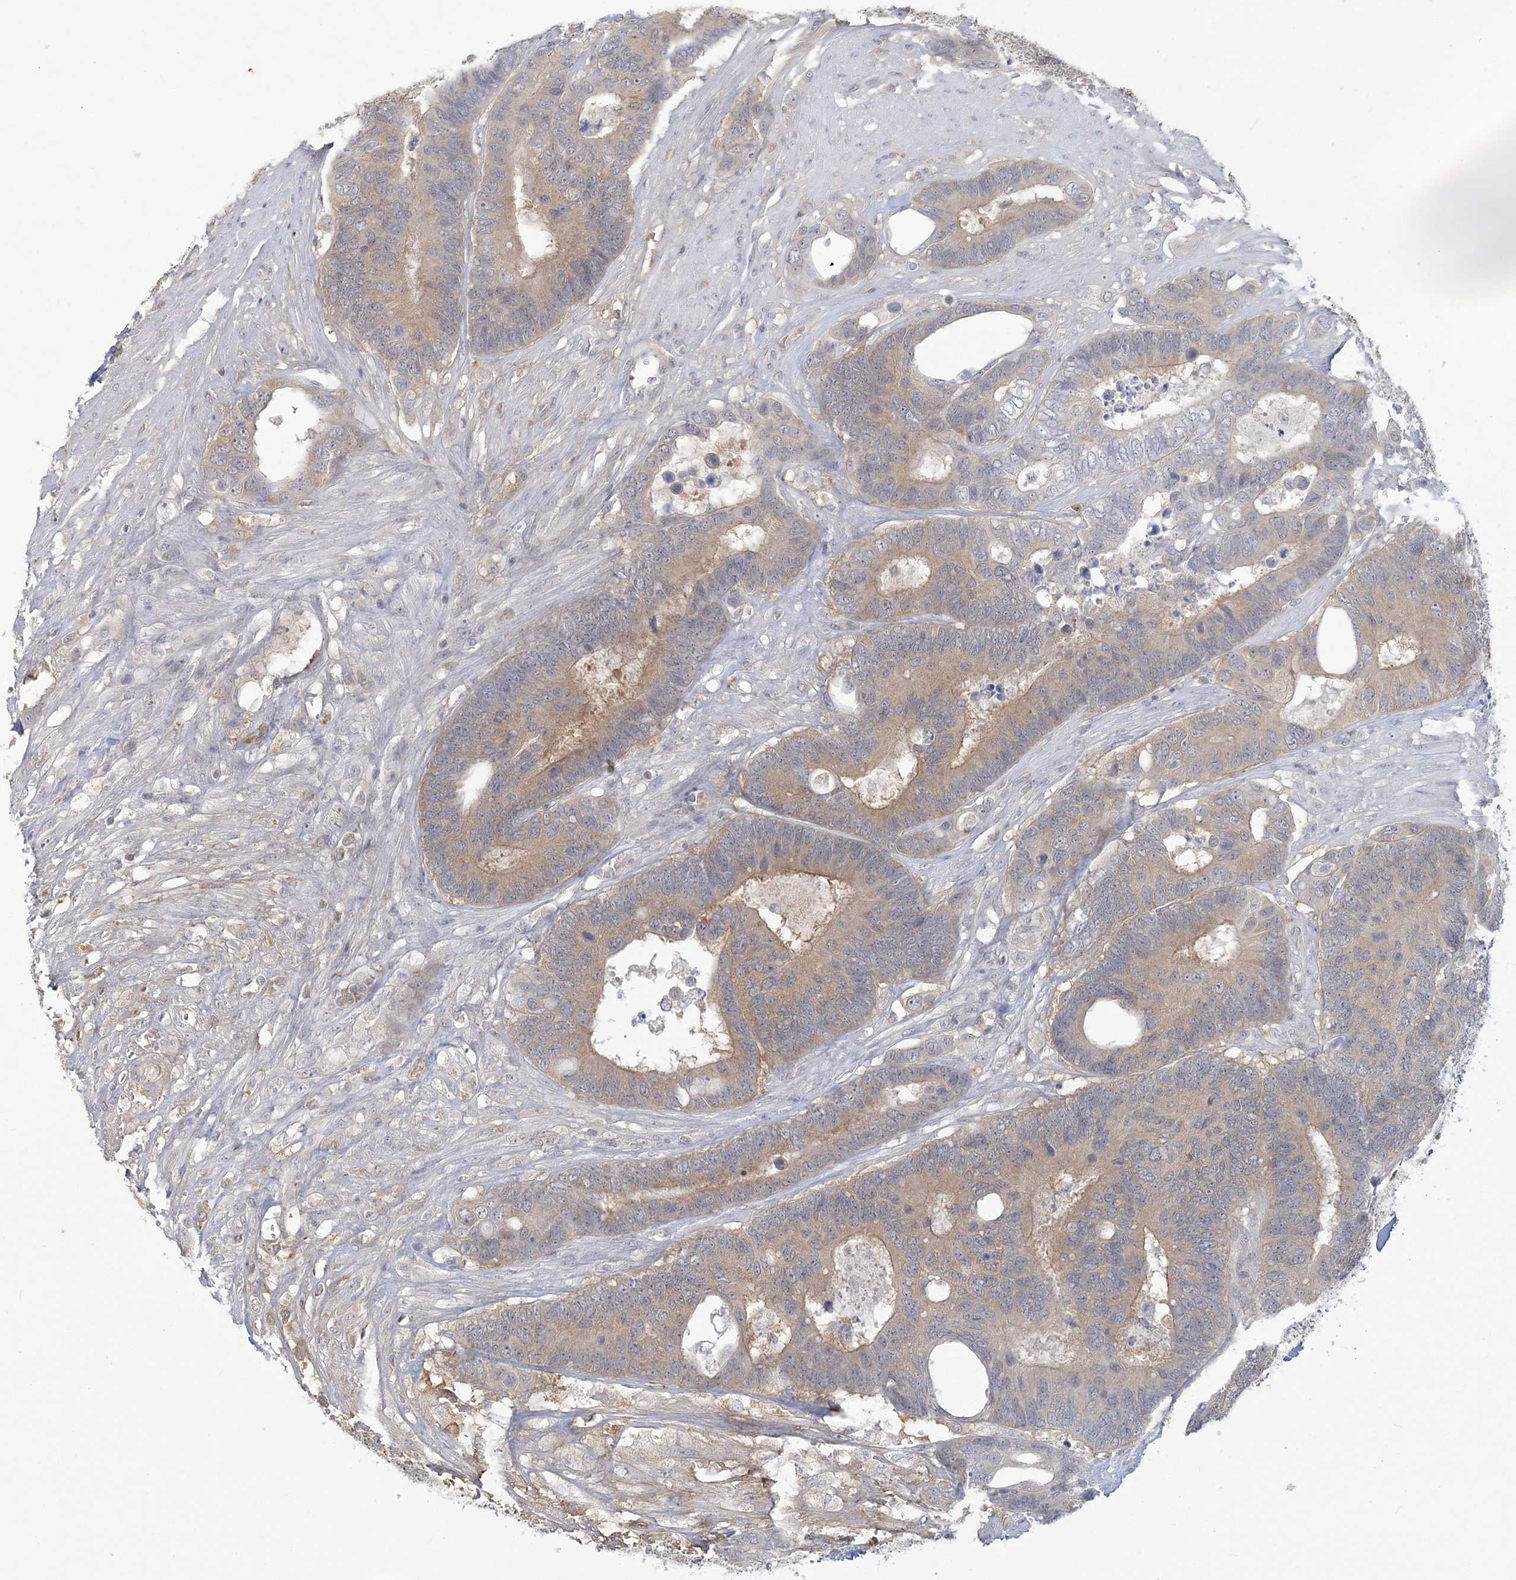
{"staining": {"intensity": "weak", "quantity": ">75%", "location": "cytoplasmic/membranous"}, "tissue": "colorectal cancer", "cell_type": "Tumor cells", "image_type": "cancer", "snomed": [{"axis": "morphology", "description": "Adenocarcinoma, NOS"}, {"axis": "topography", "description": "Rectum"}], "caption": "This histopathology image exhibits colorectal adenocarcinoma stained with immunohistochemistry (IHC) to label a protein in brown. The cytoplasmic/membranous of tumor cells show weak positivity for the protein. Nuclei are counter-stained blue.", "gene": "ANKS1A", "patient": {"sex": "male", "age": 55}}